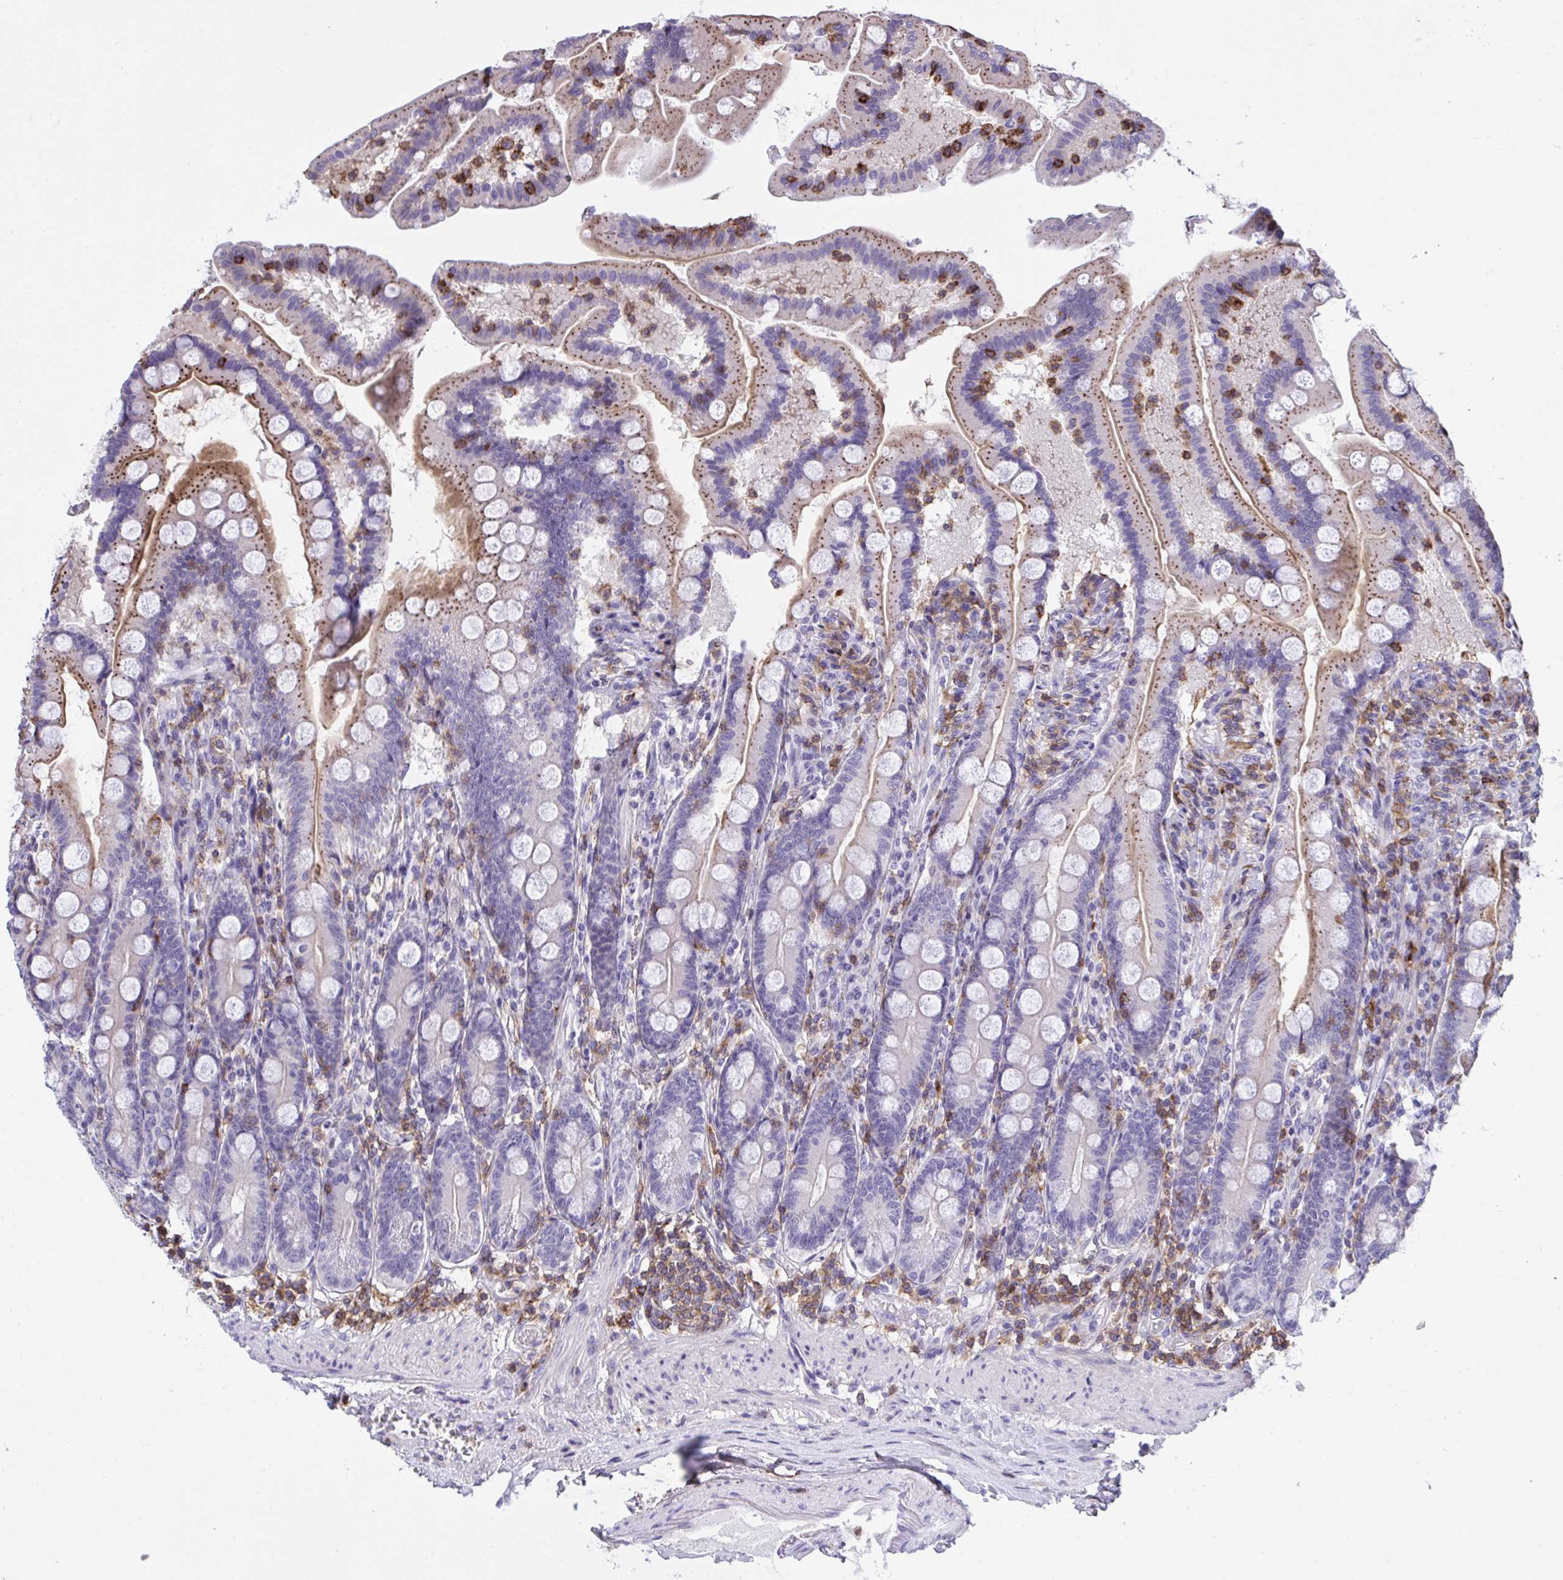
{"staining": {"intensity": "negative", "quantity": "none", "location": "none"}, "tissue": "duodenum", "cell_type": "Glandular cells", "image_type": "normal", "snomed": [{"axis": "morphology", "description": "Normal tissue, NOS"}, {"axis": "topography", "description": "Duodenum"}], "caption": "This micrograph is of normal duodenum stained with immunohistochemistry to label a protein in brown with the nuclei are counter-stained blue. There is no expression in glandular cells. (DAB (3,3'-diaminobenzidine) immunohistochemistry (IHC), high magnification).", "gene": "AP5M1", "patient": {"sex": "female", "age": 67}}